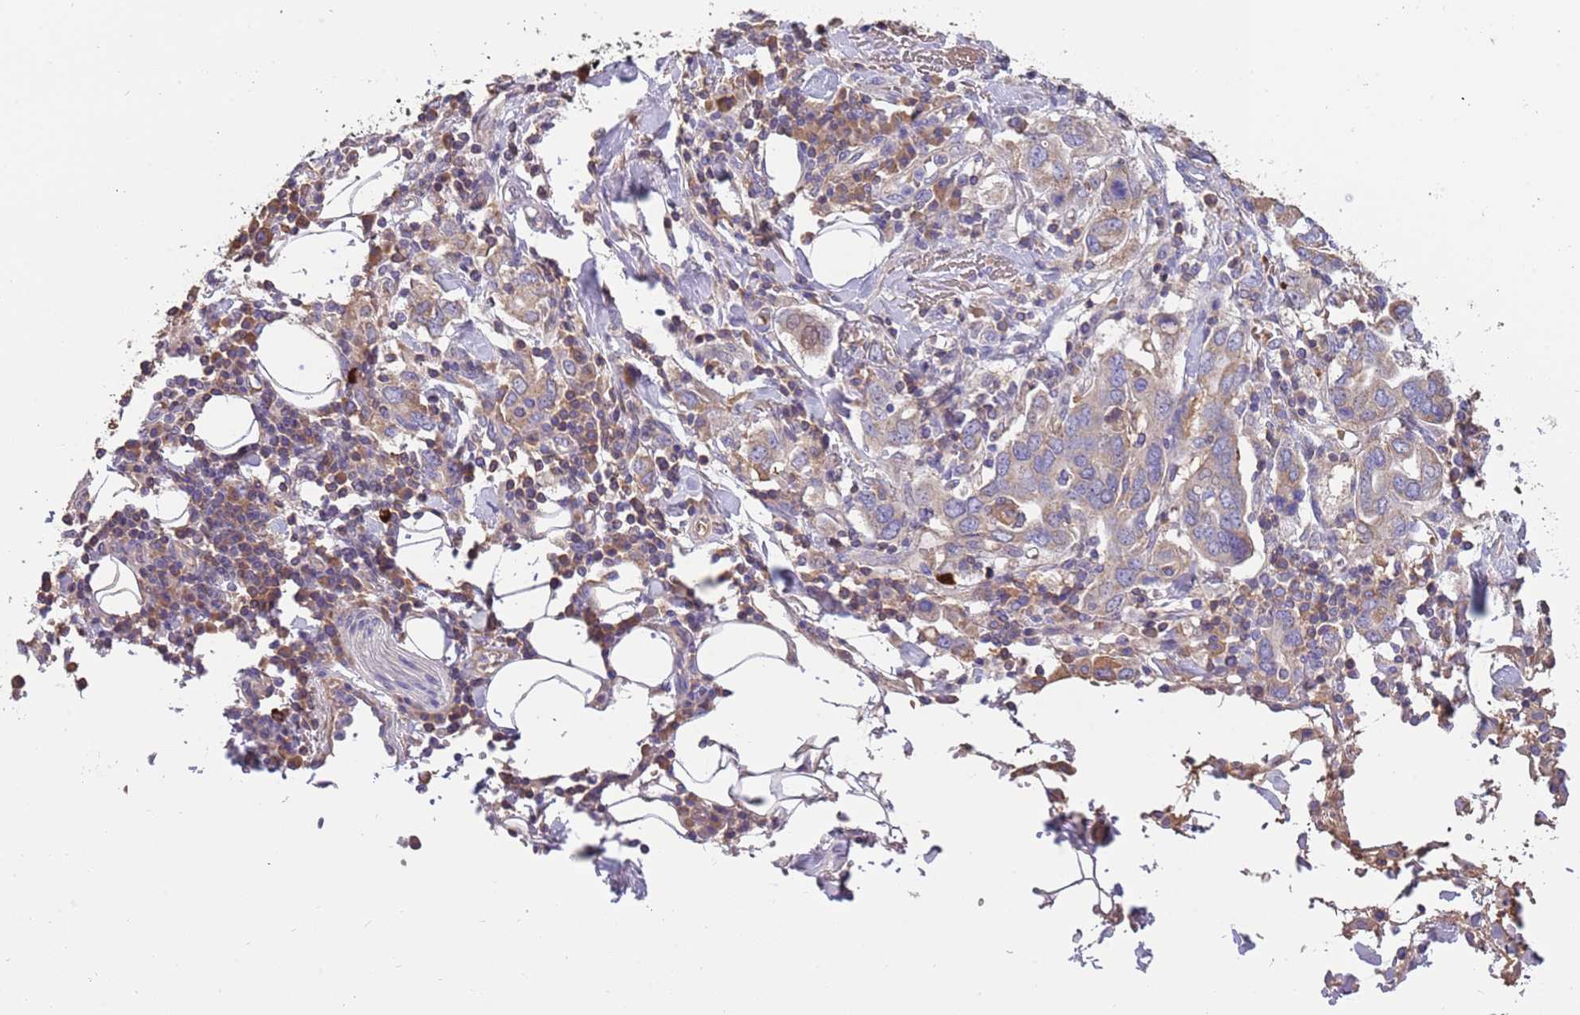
{"staining": {"intensity": "weak", "quantity": "25%-75%", "location": "cytoplasmic/membranous"}, "tissue": "stomach cancer", "cell_type": "Tumor cells", "image_type": "cancer", "snomed": [{"axis": "morphology", "description": "Adenocarcinoma, NOS"}, {"axis": "topography", "description": "Stomach, upper"}, {"axis": "topography", "description": "Stomach"}], "caption": "A photomicrograph showing weak cytoplasmic/membranous positivity in approximately 25%-75% of tumor cells in stomach adenocarcinoma, as visualized by brown immunohistochemical staining.", "gene": "TRMO", "patient": {"sex": "male", "age": 62}}